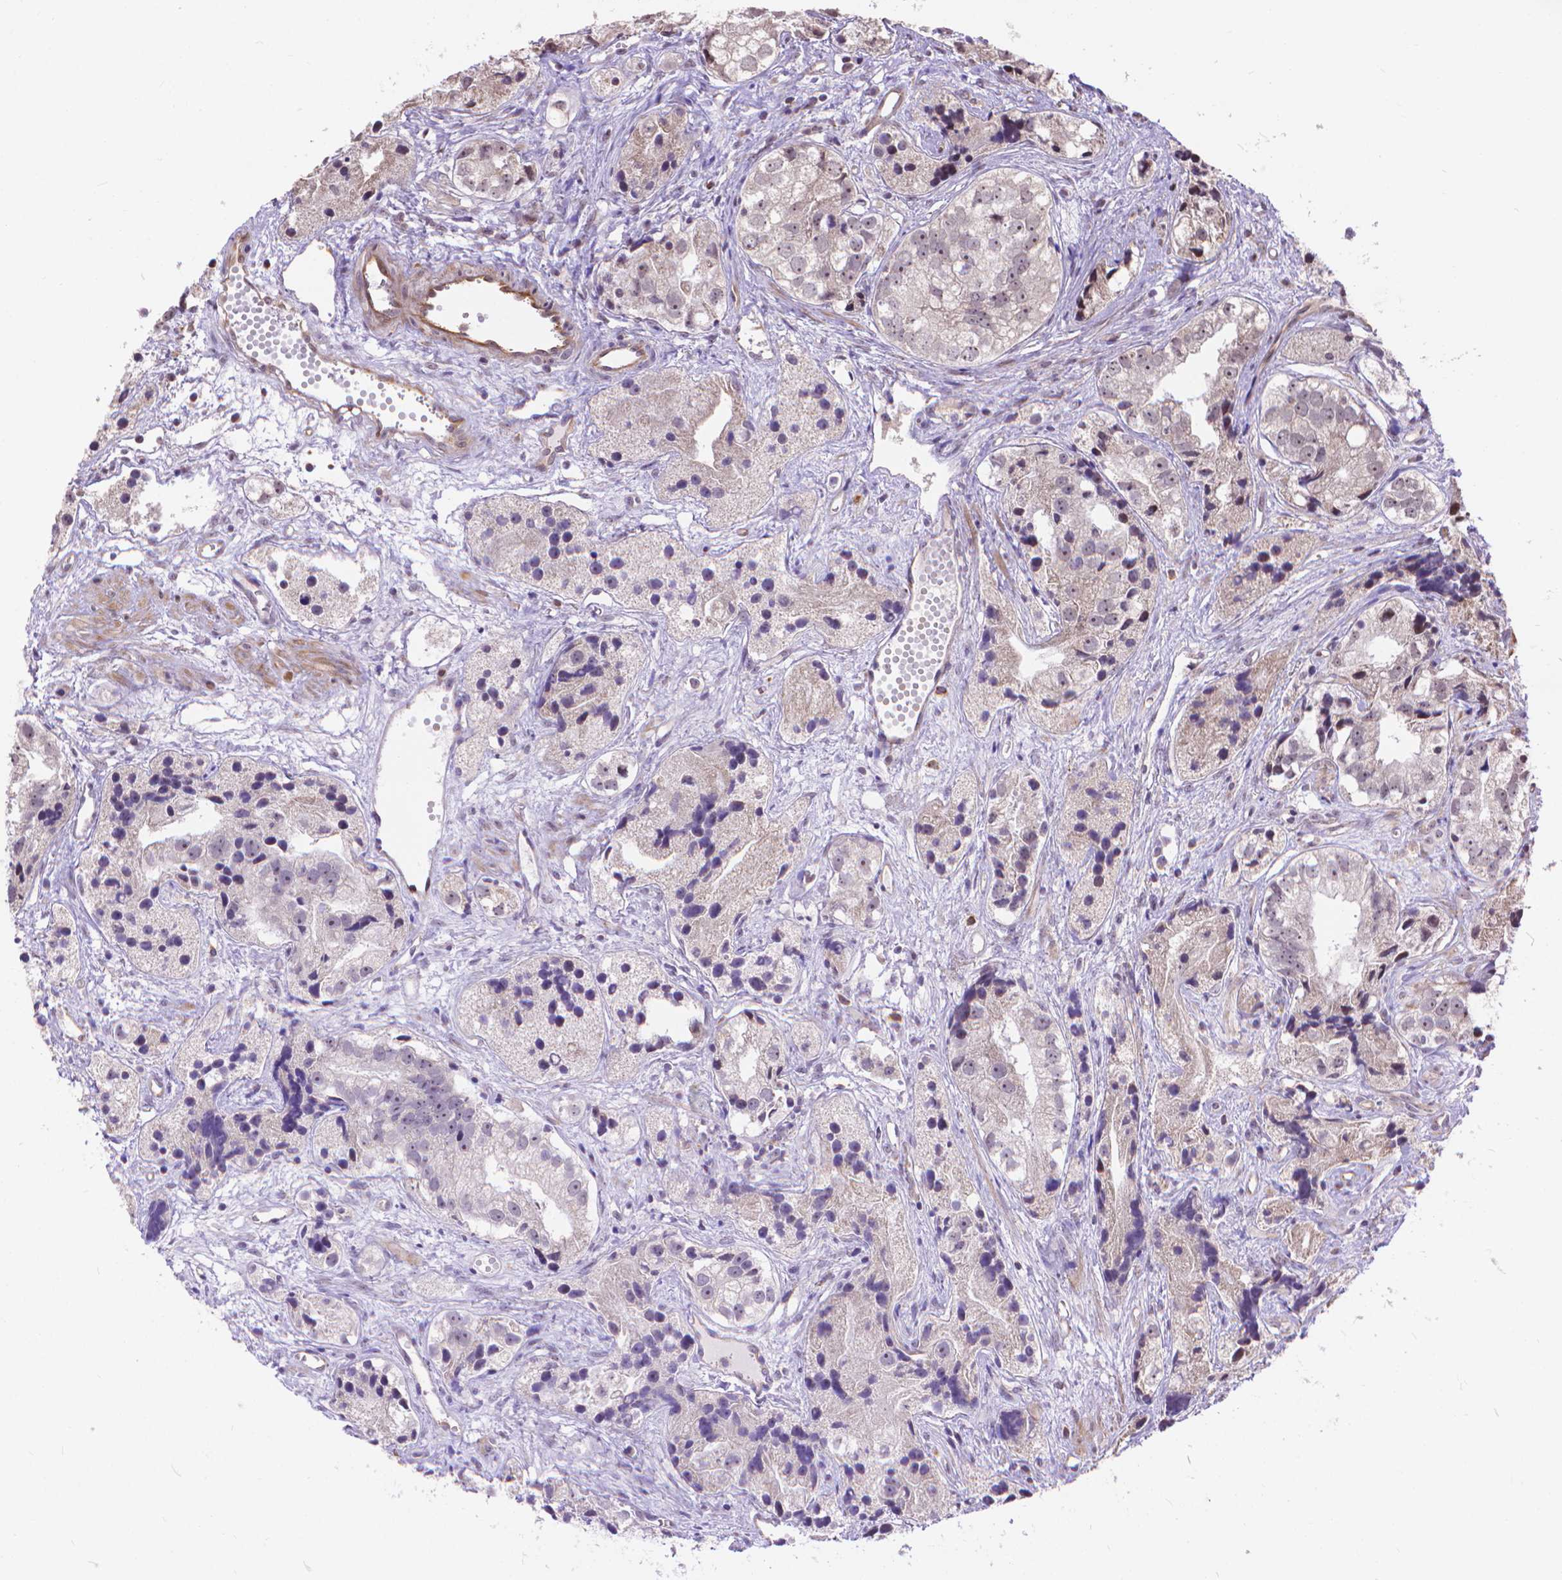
{"staining": {"intensity": "weak", "quantity": "<25%", "location": "nuclear"}, "tissue": "prostate cancer", "cell_type": "Tumor cells", "image_type": "cancer", "snomed": [{"axis": "morphology", "description": "Adenocarcinoma, High grade"}, {"axis": "topography", "description": "Prostate"}], "caption": "Prostate cancer stained for a protein using IHC displays no positivity tumor cells.", "gene": "TMEM135", "patient": {"sex": "male", "age": 68}}